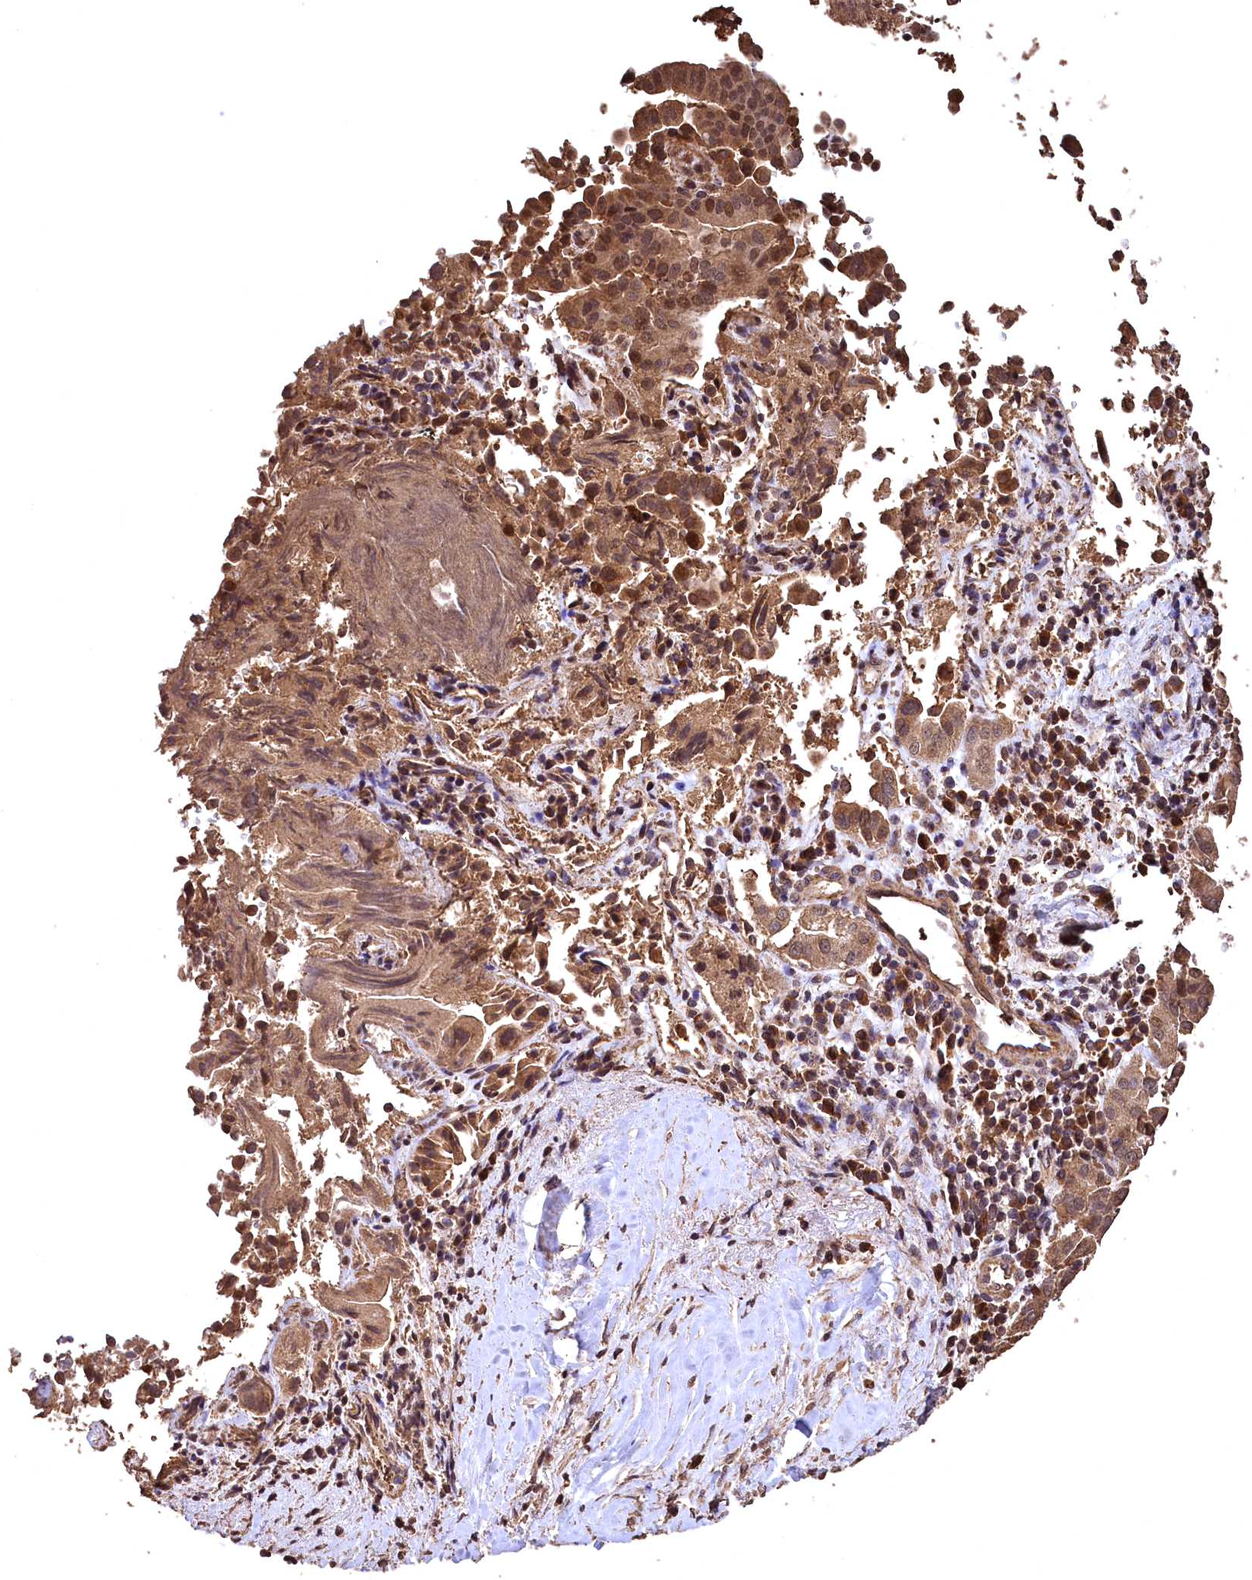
{"staining": {"intensity": "moderate", "quantity": ">75%", "location": "cytoplasmic/membranous,nuclear"}, "tissue": "liver cancer", "cell_type": "Tumor cells", "image_type": "cancer", "snomed": [{"axis": "morphology", "description": "Cholangiocarcinoma"}, {"axis": "topography", "description": "Liver"}], "caption": "DAB immunohistochemical staining of human liver cancer (cholangiocarcinoma) reveals moderate cytoplasmic/membranous and nuclear protein staining in about >75% of tumor cells.", "gene": "CEP57L1", "patient": {"sex": "female", "age": 75}}